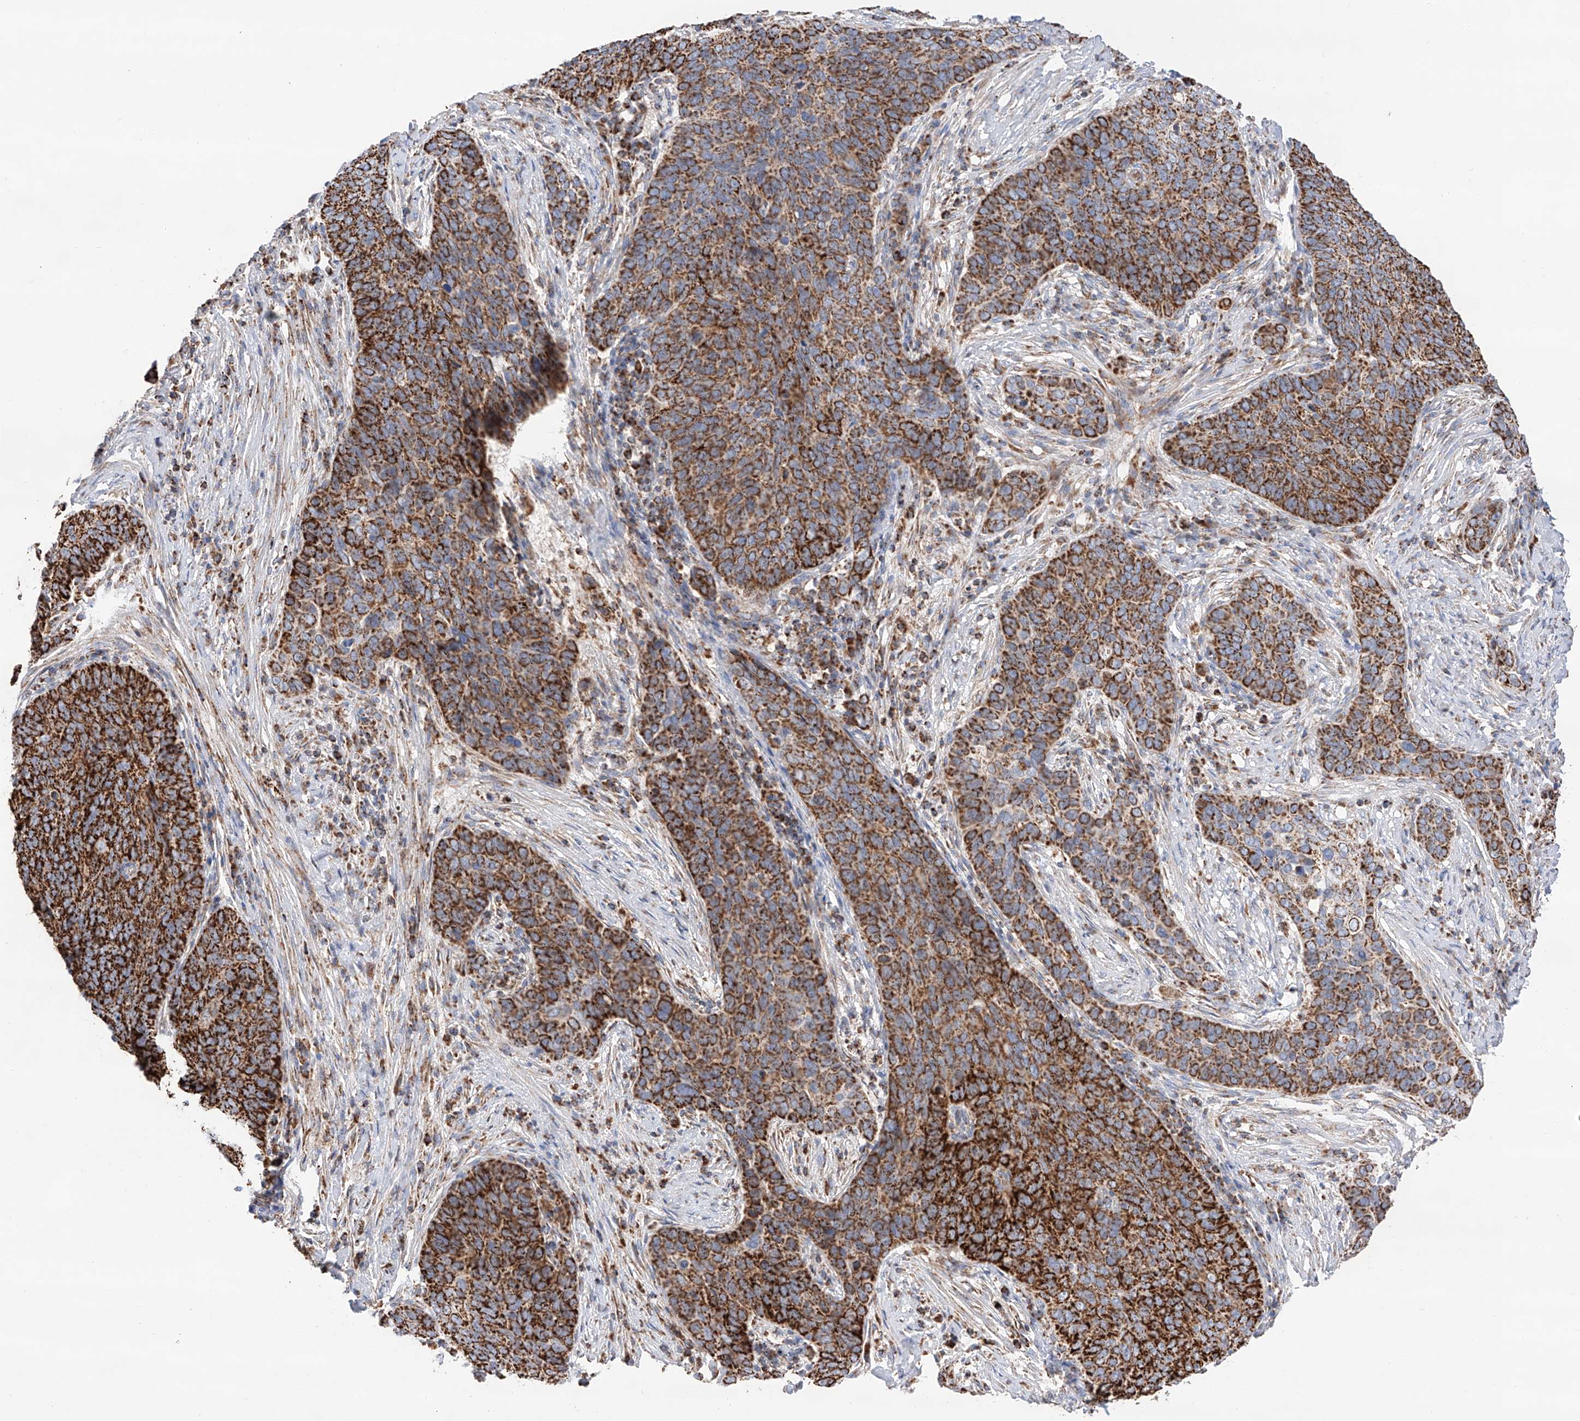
{"staining": {"intensity": "strong", "quantity": ">75%", "location": "cytoplasmic/membranous"}, "tissue": "cervical cancer", "cell_type": "Tumor cells", "image_type": "cancer", "snomed": [{"axis": "morphology", "description": "Squamous cell carcinoma, NOS"}, {"axis": "topography", "description": "Cervix"}], "caption": "This is an image of immunohistochemistry (IHC) staining of squamous cell carcinoma (cervical), which shows strong staining in the cytoplasmic/membranous of tumor cells.", "gene": "TTC27", "patient": {"sex": "female", "age": 60}}